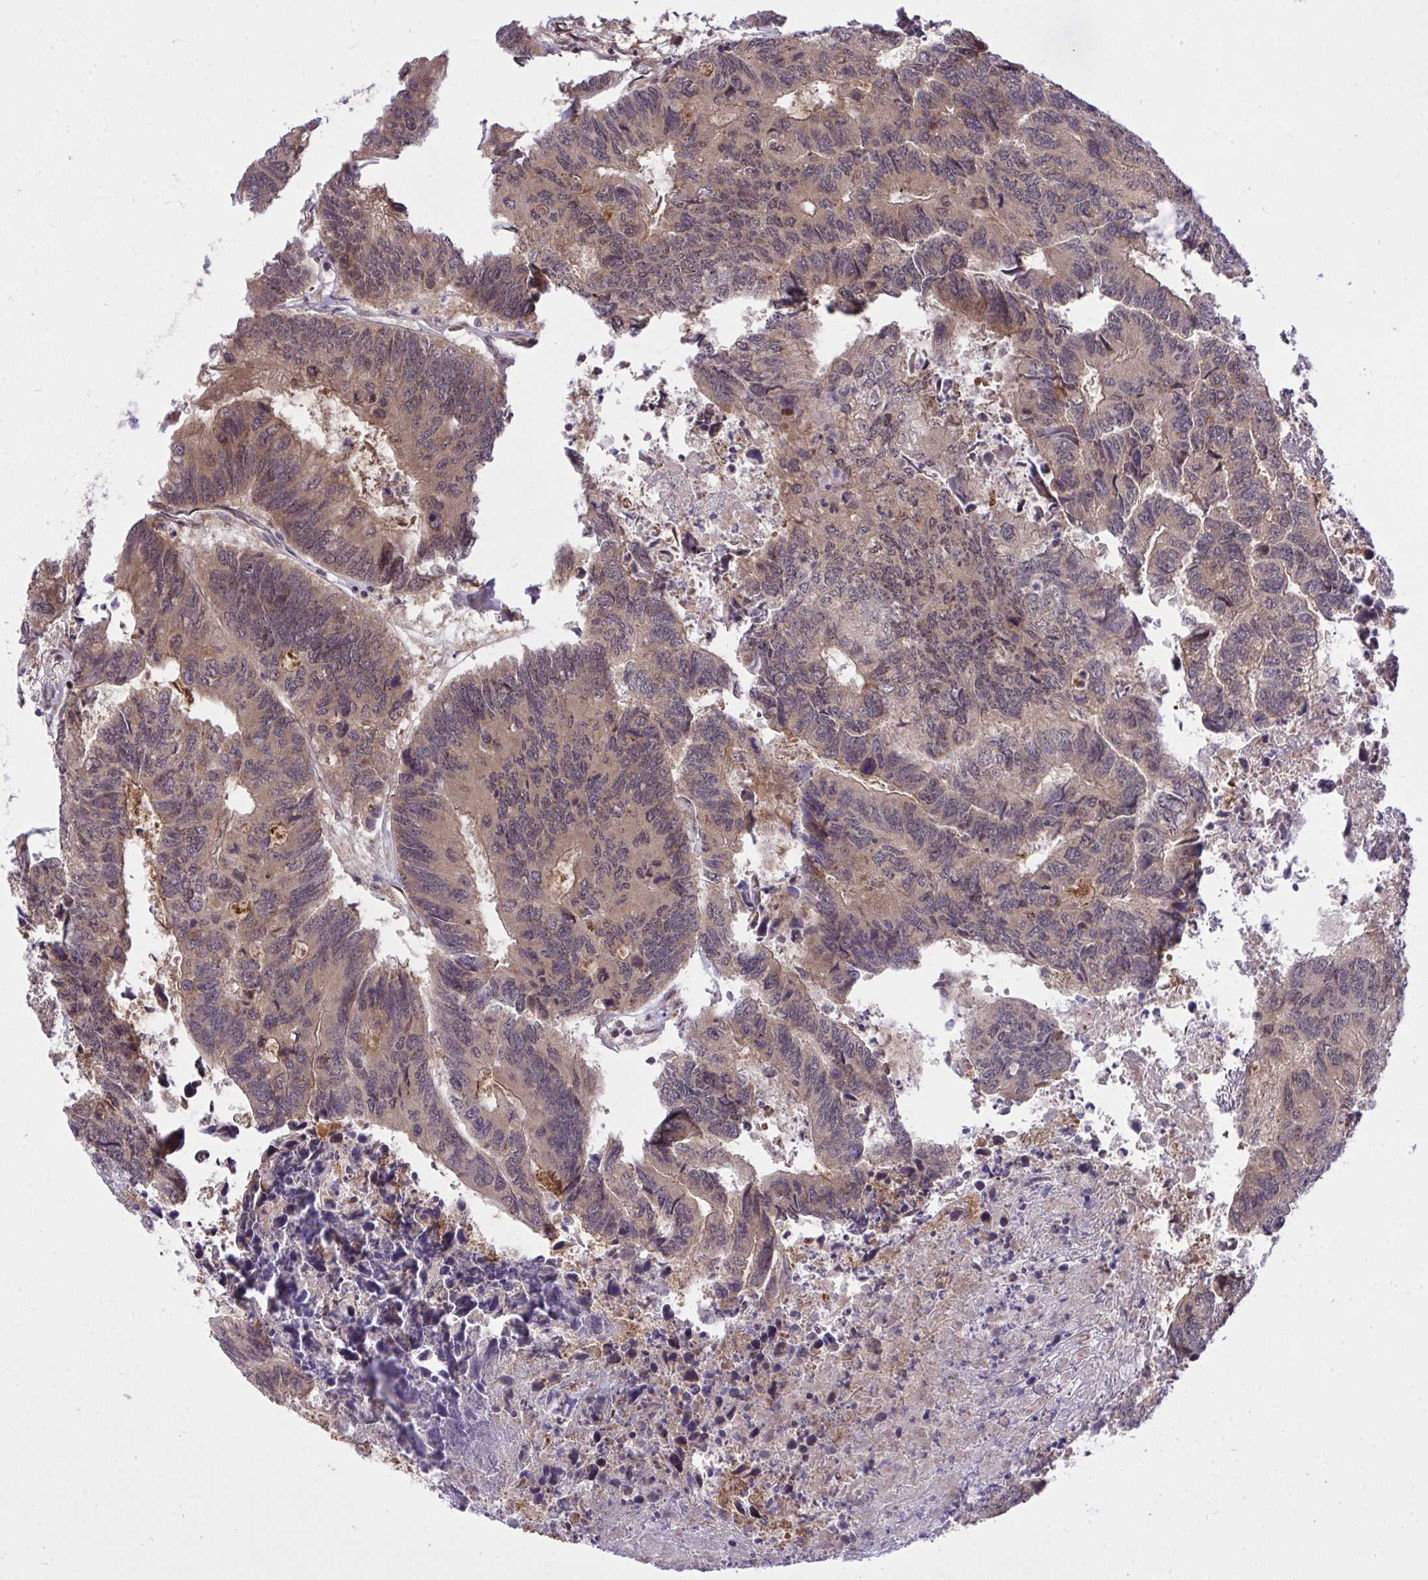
{"staining": {"intensity": "weak", "quantity": ">75%", "location": "cytoplasmic/membranous"}, "tissue": "colorectal cancer", "cell_type": "Tumor cells", "image_type": "cancer", "snomed": [{"axis": "morphology", "description": "Adenocarcinoma, NOS"}, {"axis": "topography", "description": "Colon"}], "caption": "An immunohistochemistry (IHC) photomicrograph of neoplastic tissue is shown. Protein staining in brown shows weak cytoplasmic/membranous positivity in colorectal cancer within tumor cells.", "gene": "ERI1", "patient": {"sex": "female", "age": 67}}